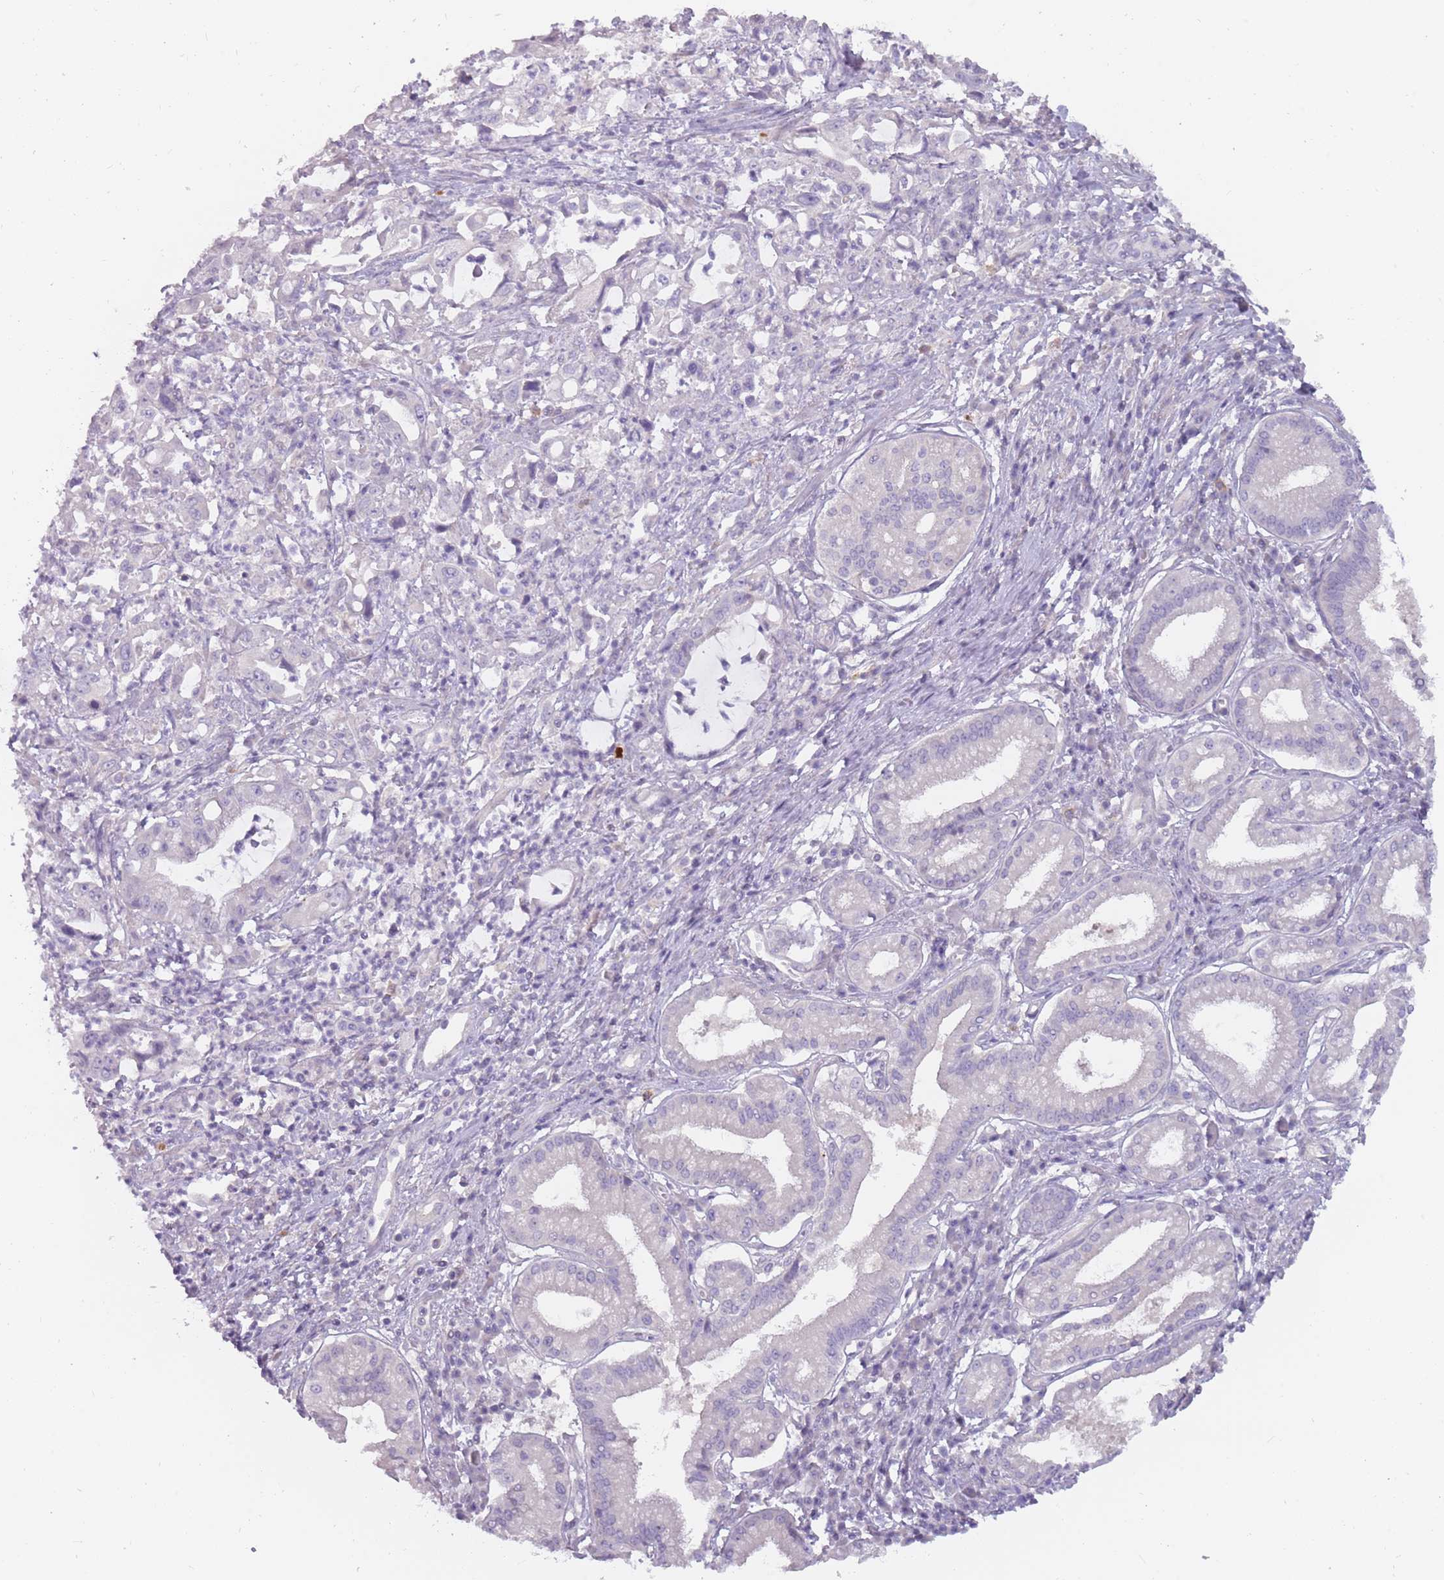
{"staining": {"intensity": "negative", "quantity": "none", "location": "none"}, "tissue": "pancreatic cancer", "cell_type": "Tumor cells", "image_type": "cancer", "snomed": [{"axis": "morphology", "description": "Adenocarcinoma, NOS"}, {"axis": "topography", "description": "Pancreas"}], "caption": "Micrograph shows no significant protein expression in tumor cells of pancreatic adenocarcinoma.", "gene": "DDX4", "patient": {"sex": "female", "age": 61}}